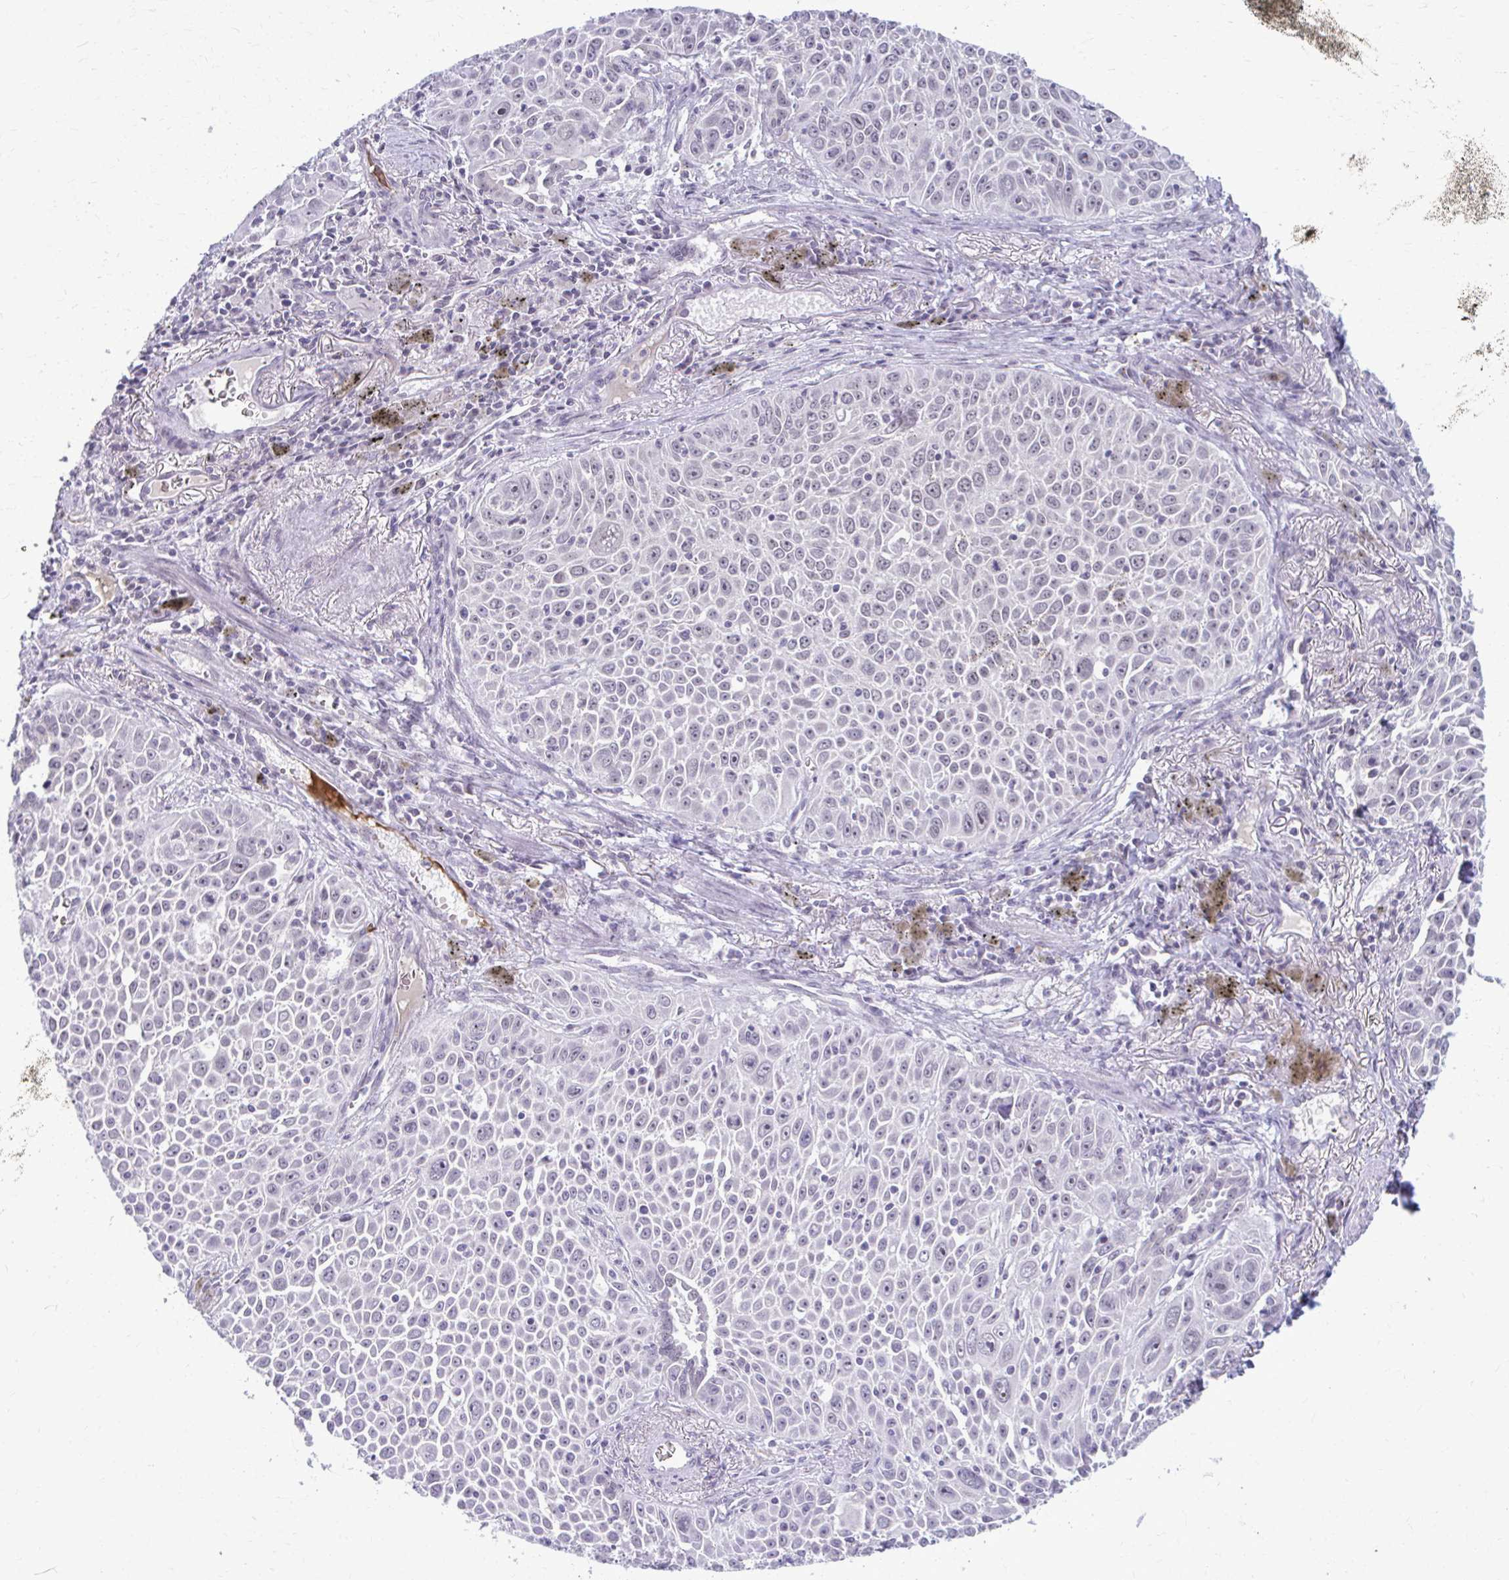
{"staining": {"intensity": "negative", "quantity": "none", "location": "none"}, "tissue": "lung cancer", "cell_type": "Tumor cells", "image_type": "cancer", "snomed": [{"axis": "morphology", "description": "Squamous cell carcinoma, NOS"}, {"axis": "morphology", "description": "Squamous cell carcinoma, metastatic, NOS"}, {"axis": "topography", "description": "Lymph node"}, {"axis": "topography", "description": "Lung"}], "caption": "Immunohistochemistry of human lung squamous cell carcinoma exhibits no expression in tumor cells.", "gene": "MAF1", "patient": {"sex": "female", "age": 62}}